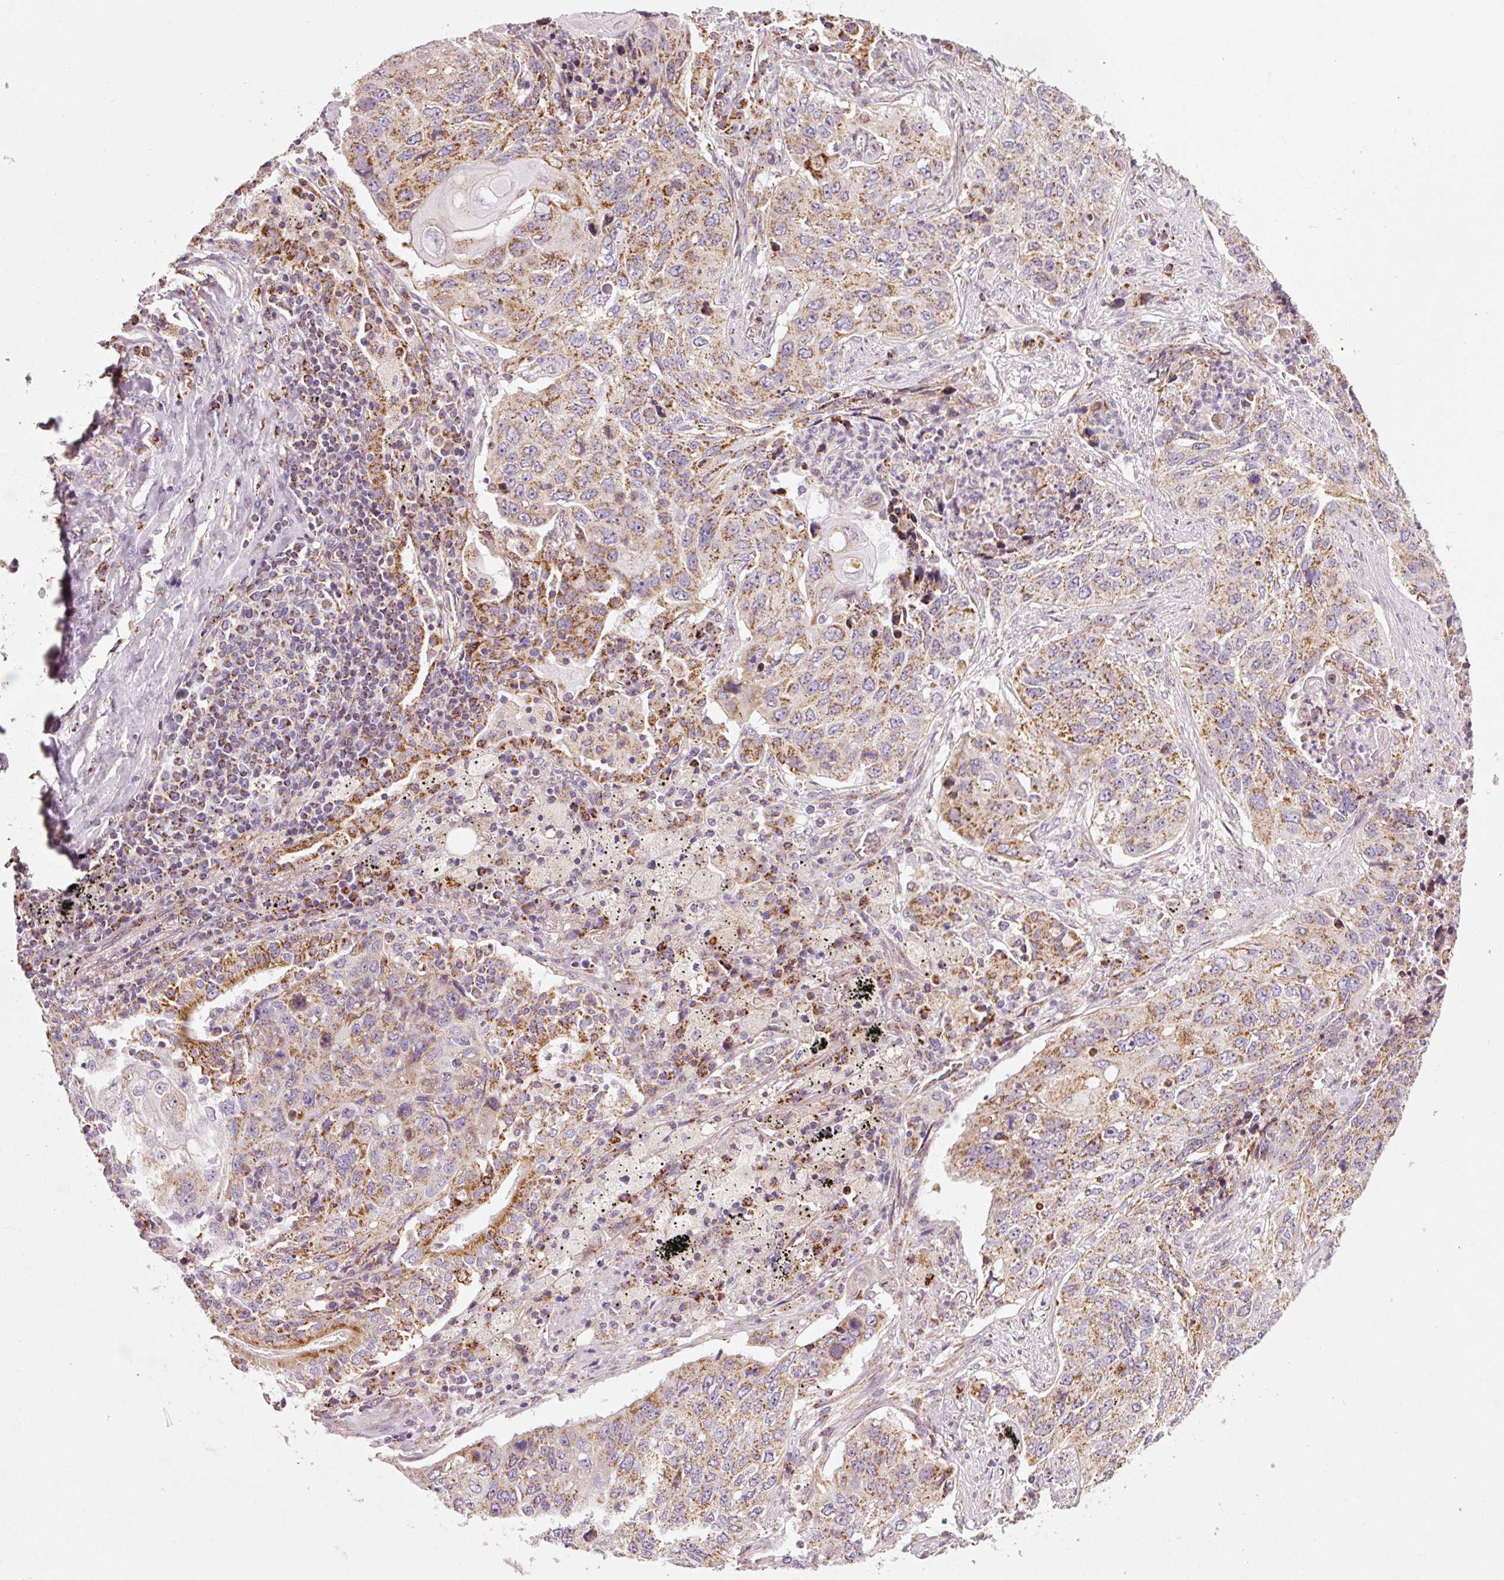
{"staining": {"intensity": "moderate", "quantity": ">75%", "location": "cytoplasmic/membranous"}, "tissue": "lung cancer", "cell_type": "Tumor cells", "image_type": "cancer", "snomed": [{"axis": "morphology", "description": "Squamous cell carcinoma, NOS"}, {"axis": "topography", "description": "Lung"}], "caption": "There is medium levels of moderate cytoplasmic/membranous positivity in tumor cells of squamous cell carcinoma (lung), as demonstrated by immunohistochemical staining (brown color).", "gene": "NDUFB4", "patient": {"sex": "female", "age": 63}}